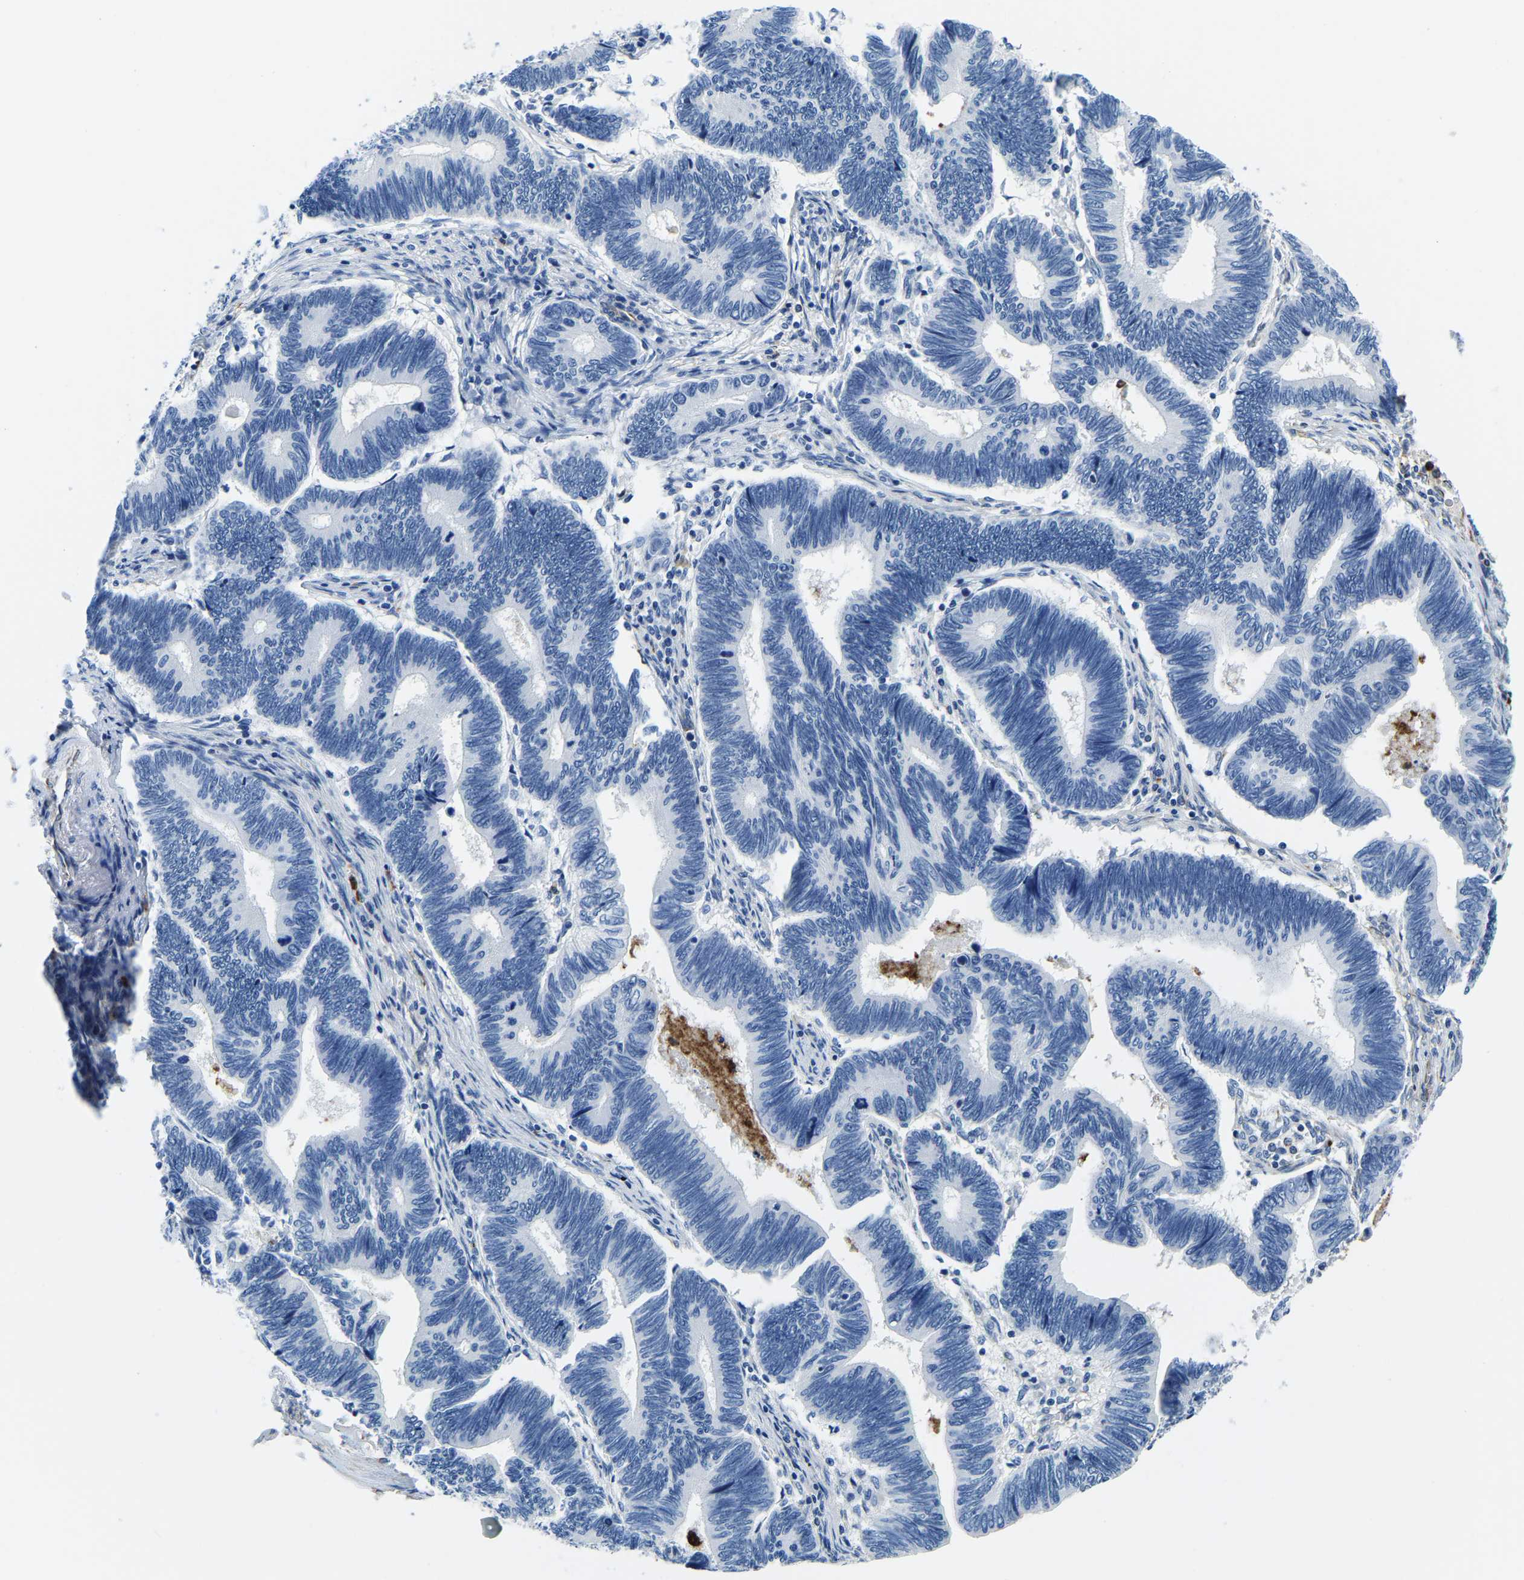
{"staining": {"intensity": "negative", "quantity": "none", "location": "none"}, "tissue": "pancreatic cancer", "cell_type": "Tumor cells", "image_type": "cancer", "snomed": [{"axis": "morphology", "description": "Adenocarcinoma, NOS"}, {"axis": "topography", "description": "Pancreas"}], "caption": "Immunohistochemistry of human pancreatic cancer reveals no expression in tumor cells.", "gene": "MS4A3", "patient": {"sex": "female", "age": 70}}